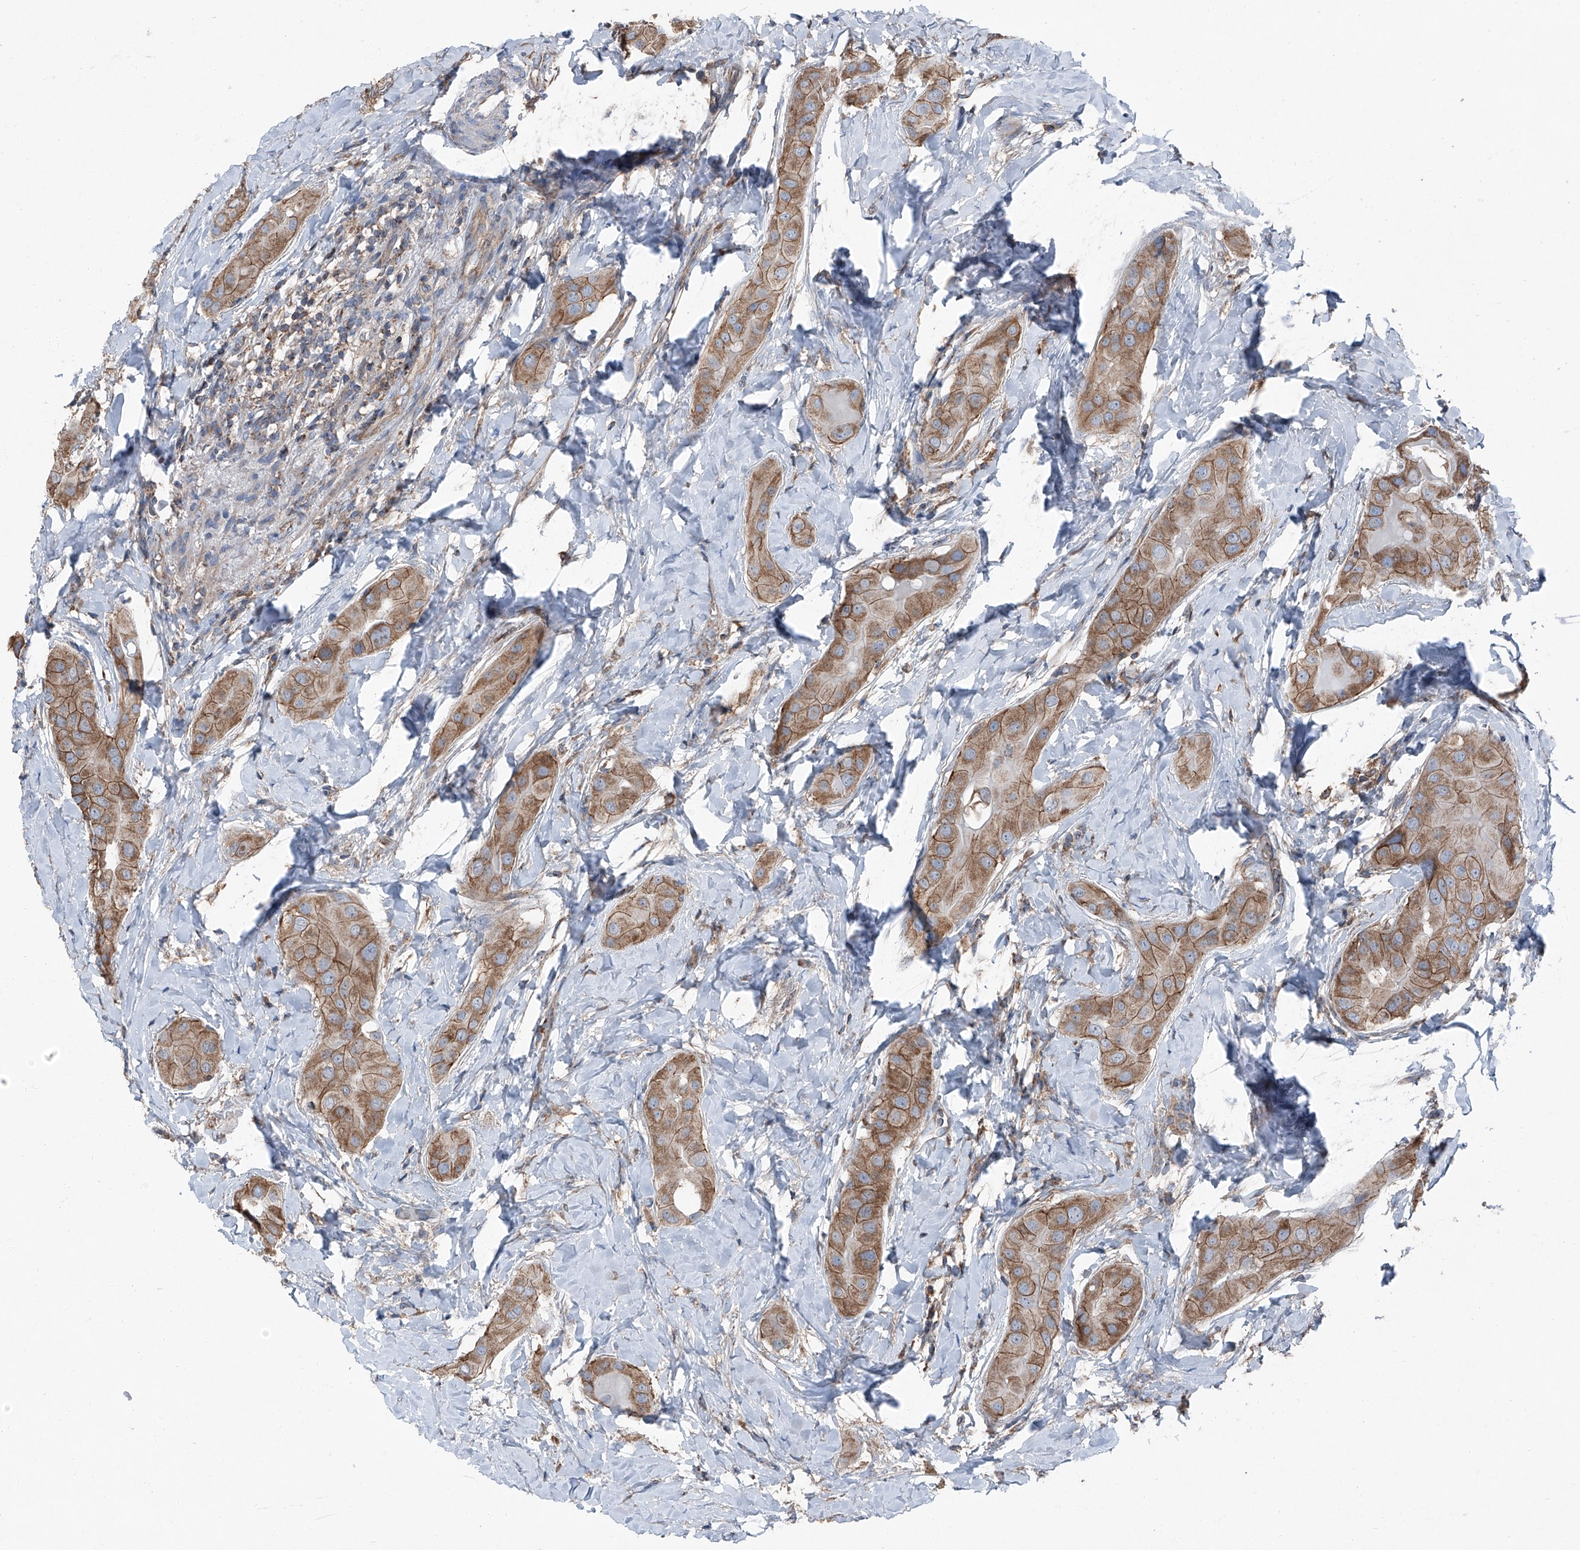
{"staining": {"intensity": "moderate", "quantity": ">75%", "location": "cytoplasmic/membranous"}, "tissue": "thyroid cancer", "cell_type": "Tumor cells", "image_type": "cancer", "snomed": [{"axis": "morphology", "description": "Papillary adenocarcinoma, NOS"}, {"axis": "topography", "description": "Thyroid gland"}], "caption": "Human thyroid cancer stained with a brown dye displays moderate cytoplasmic/membranous positive positivity in about >75% of tumor cells.", "gene": "GPR142", "patient": {"sex": "male", "age": 33}}